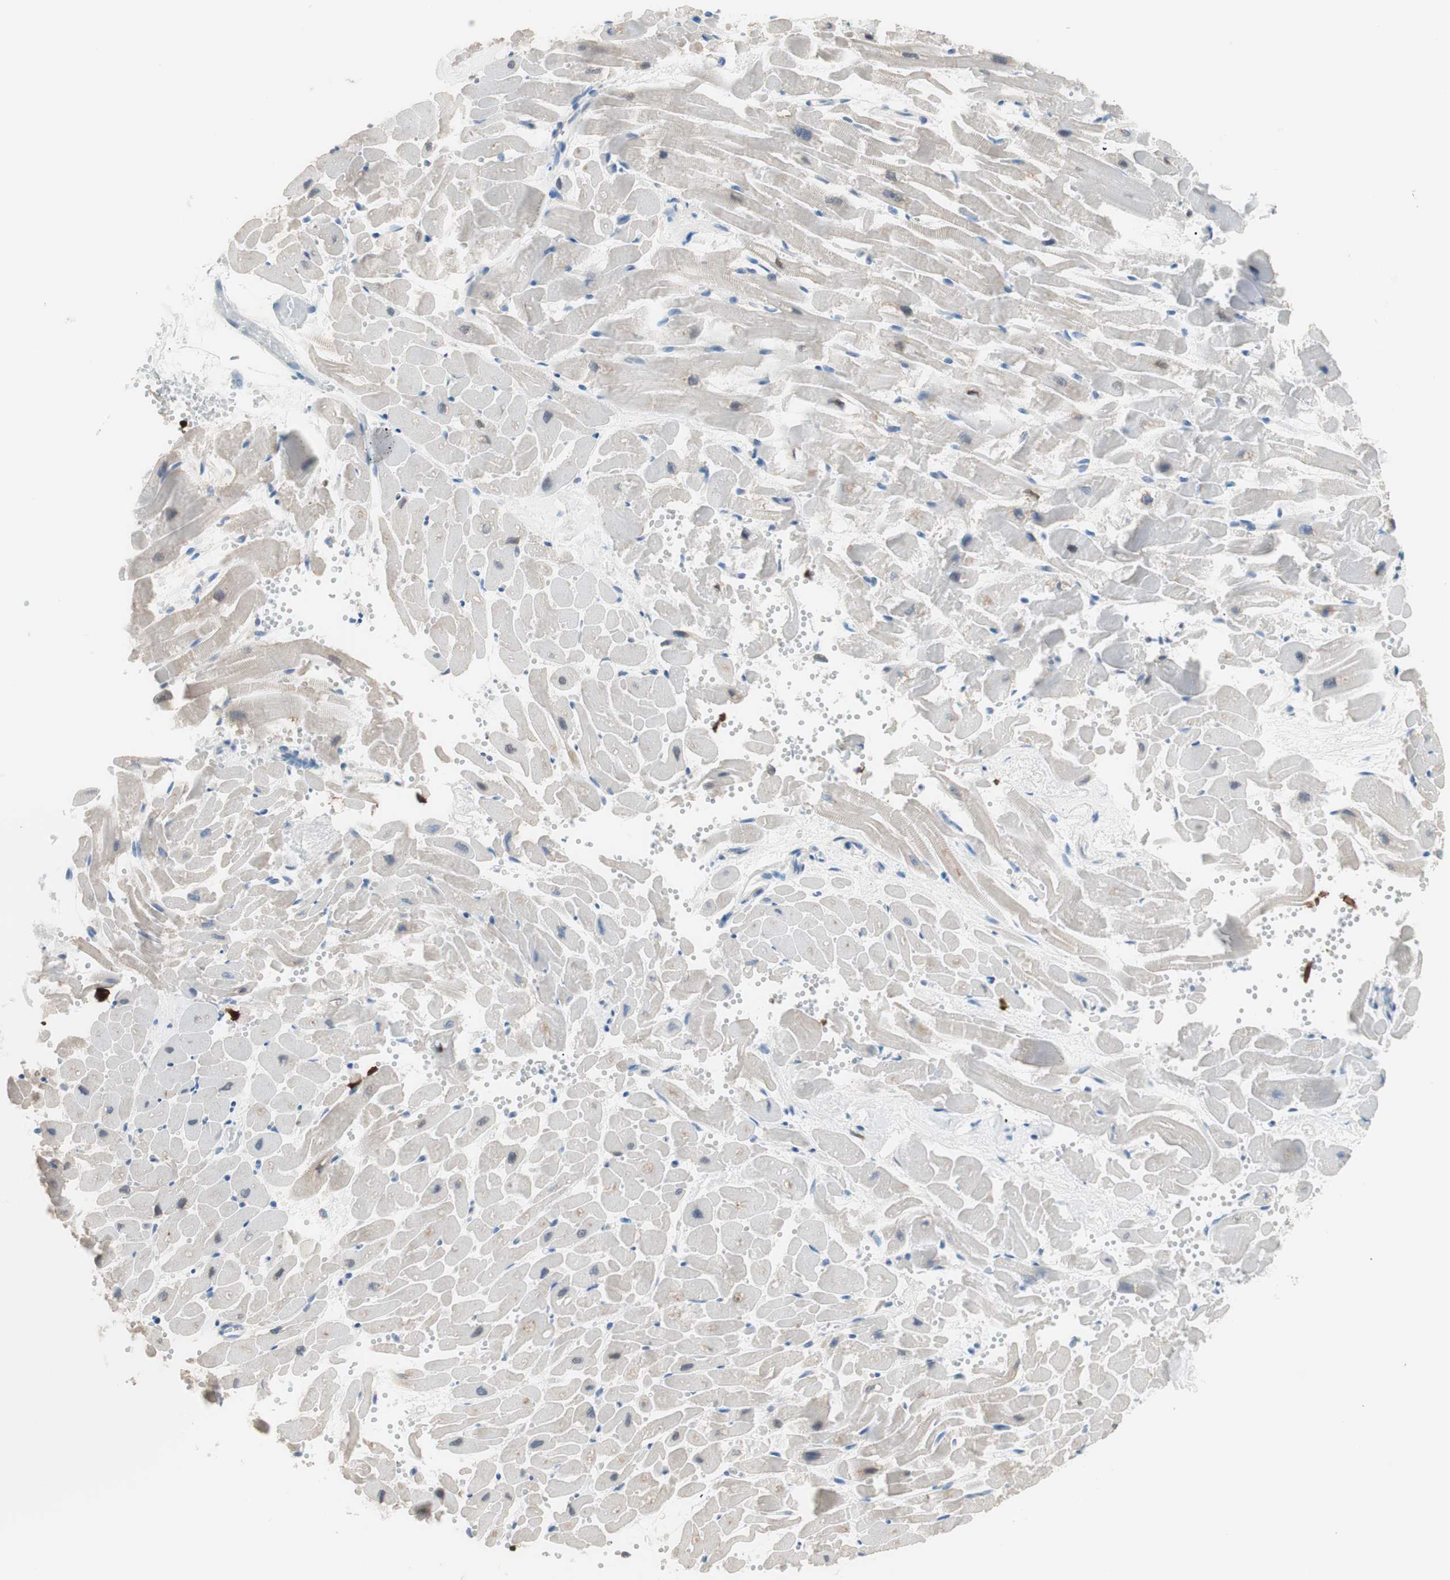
{"staining": {"intensity": "weak", "quantity": "25%-75%", "location": "cytoplasmic/membranous,nuclear"}, "tissue": "heart muscle", "cell_type": "Cardiomyocytes", "image_type": "normal", "snomed": [{"axis": "morphology", "description": "Normal tissue, NOS"}, {"axis": "topography", "description": "Heart"}], "caption": "Cardiomyocytes show weak cytoplasmic/membranous,nuclear staining in about 25%-75% of cells in benign heart muscle.", "gene": "VIL1", "patient": {"sex": "female", "age": 19}}